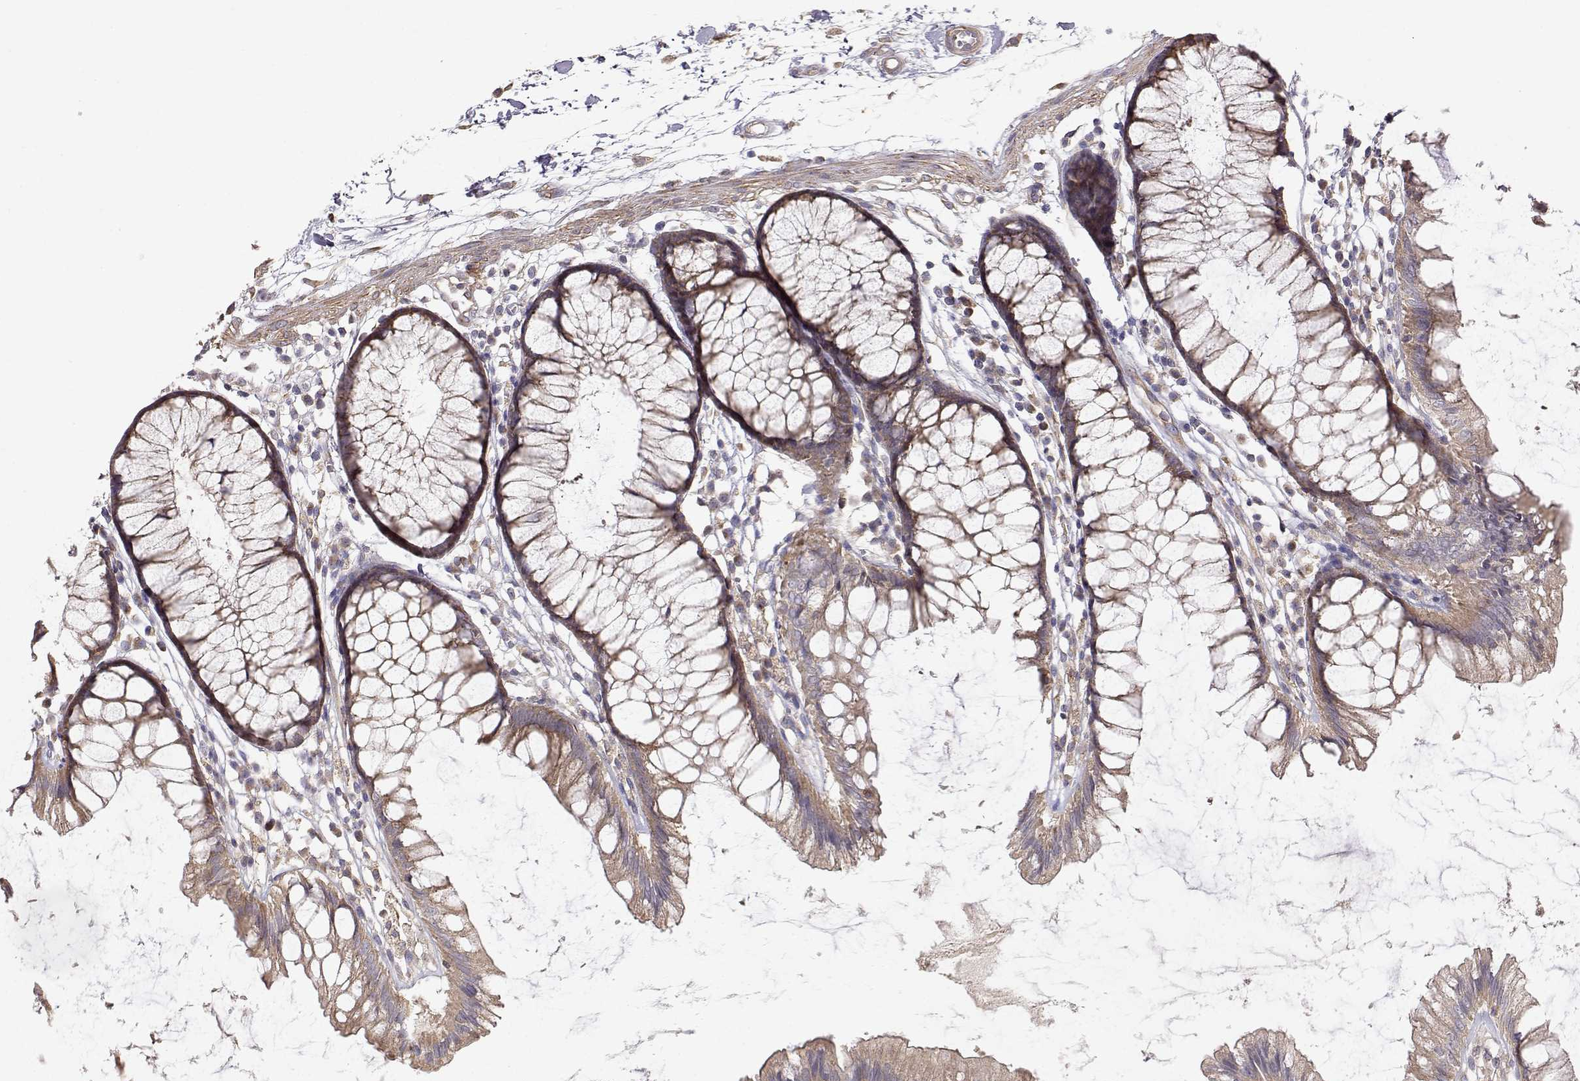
{"staining": {"intensity": "weak", "quantity": ">75%", "location": "cytoplasmic/membranous"}, "tissue": "colon", "cell_type": "Endothelial cells", "image_type": "normal", "snomed": [{"axis": "morphology", "description": "Normal tissue, NOS"}, {"axis": "morphology", "description": "Adenocarcinoma, NOS"}, {"axis": "topography", "description": "Colon"}], "caption": "Brown immunohistochemical staining in benign colon reveals weak cytoplasmic/membranous staining in approximately >75% of endothelial cells.", "gene": "PAIP1", "patient": {"sex": "male", "age": 65}}